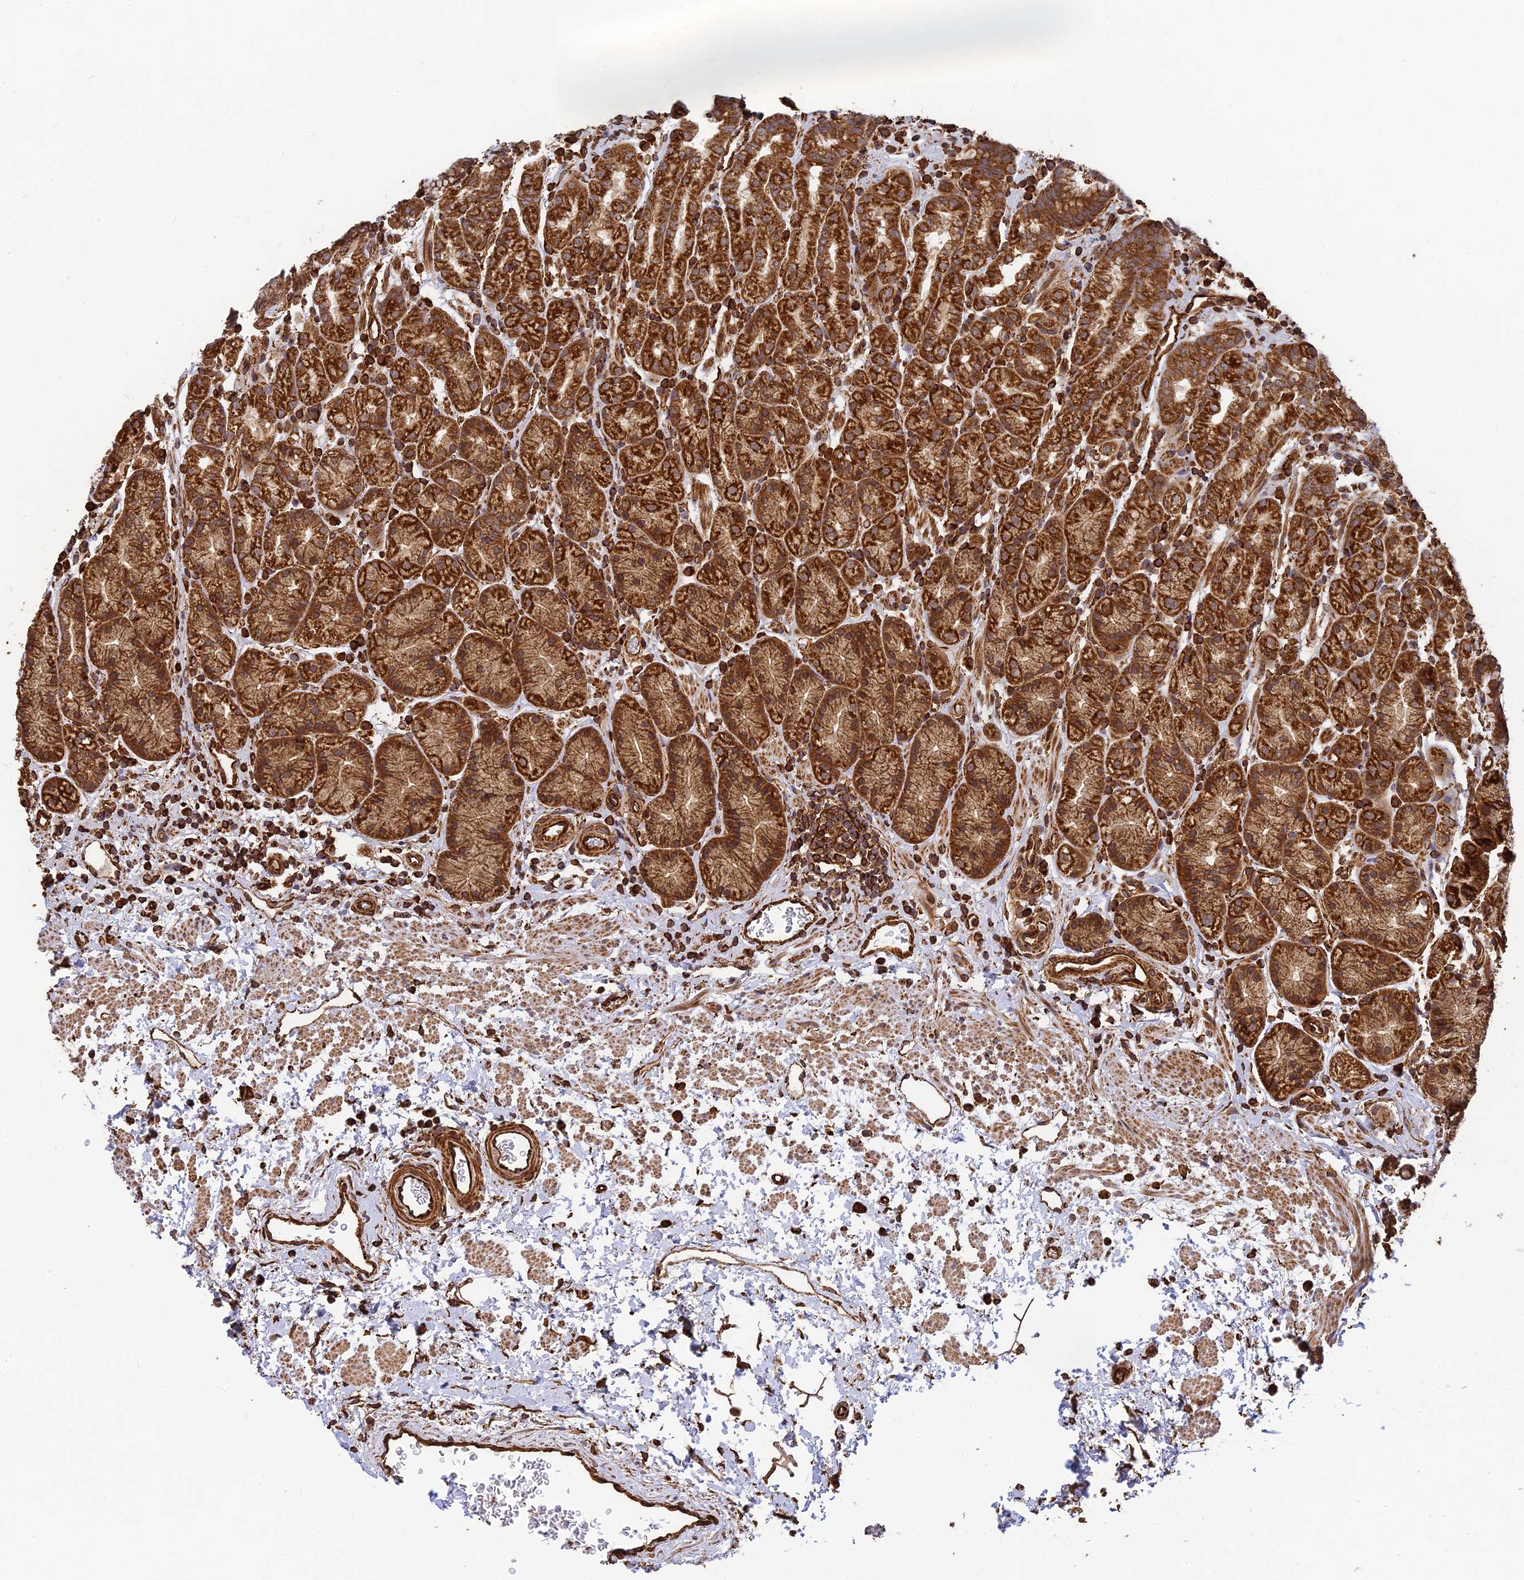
{"staining": {"intensity": "strong", "quantity": ">75%", "location": "cytoplasmic/membranous"}, "tissue": "stomach", "cell_type": "Glandular cells", "image_type": "normal", "snomed": [{"axis": "morphology", "description": "Normal tissue, NOS"}, {"axis": "topography", "description": "Stomach"}], "caption": "A histopathology image of stomach stained for a protein shows strong cytoplasmic/membranous brown staining in glandular cells. The protein is stained brown, and the nuclei are stained in blue (DAB (3,3'-diaminobenzidine) IHC with brightfield microscopy, high magnification).", "gene": "DSTYK", "patient": {"sex": "male", "age": 63}}